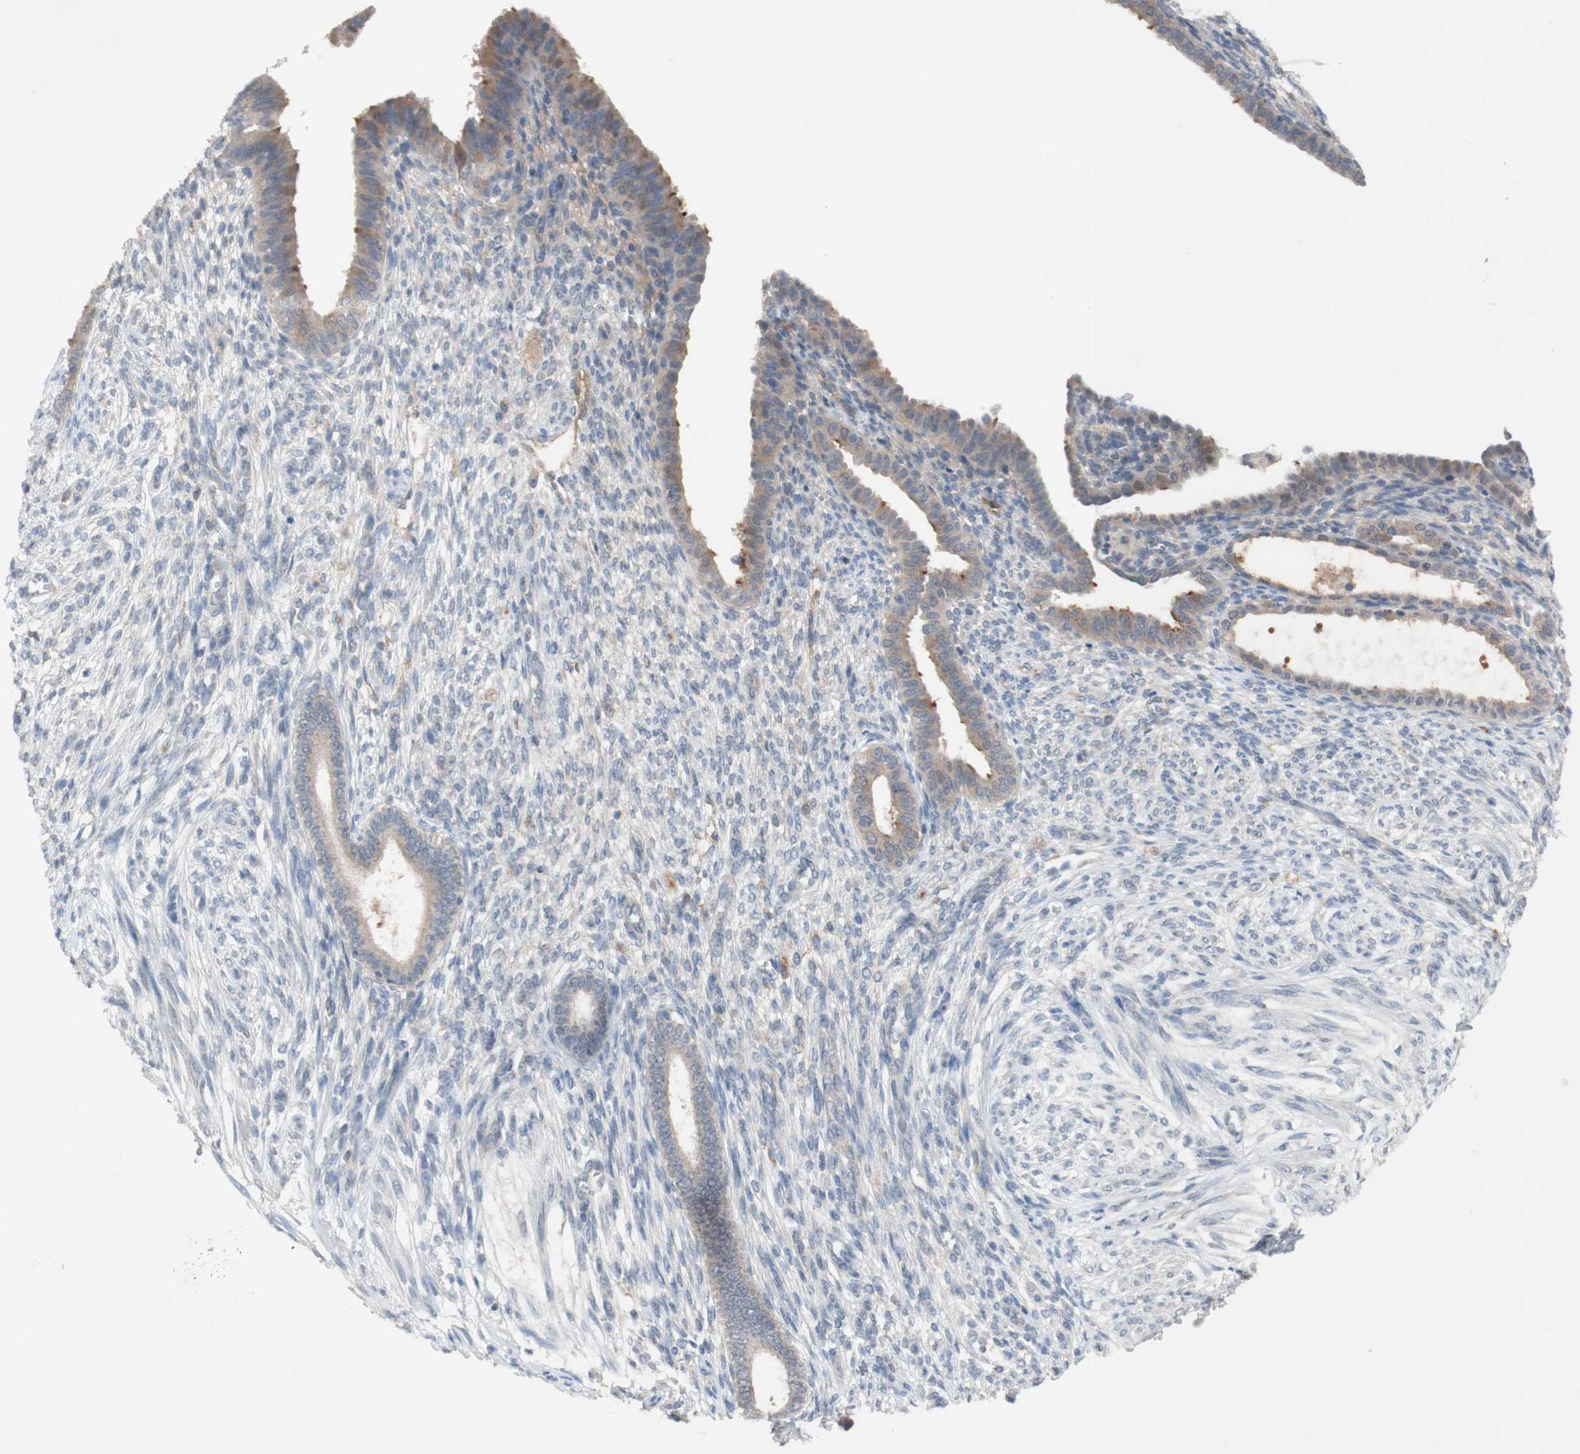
{"staining": {"intensity": "weak", "quantity": "25%-75%", "location": "cytoplasmic/membranous"}, "tissue": "endometrium", "cell_type": "Cells in endometrial stroma", "image_type": "normal", "snomed": [{"axis": "morphology", "description": "Normal tissue, NOS"}, {"axis": "topography", "description": "Endometrium"}], "caption": "IHC image of unremarkable endometrium stained for a protein (brown), which shows low levels of weak cytoplasmic/membranous staining in approximately 25%-75% of cells in endometrial stroma.", "gene": "PEX2", "patient": {"sex": "female", "age": 72}}